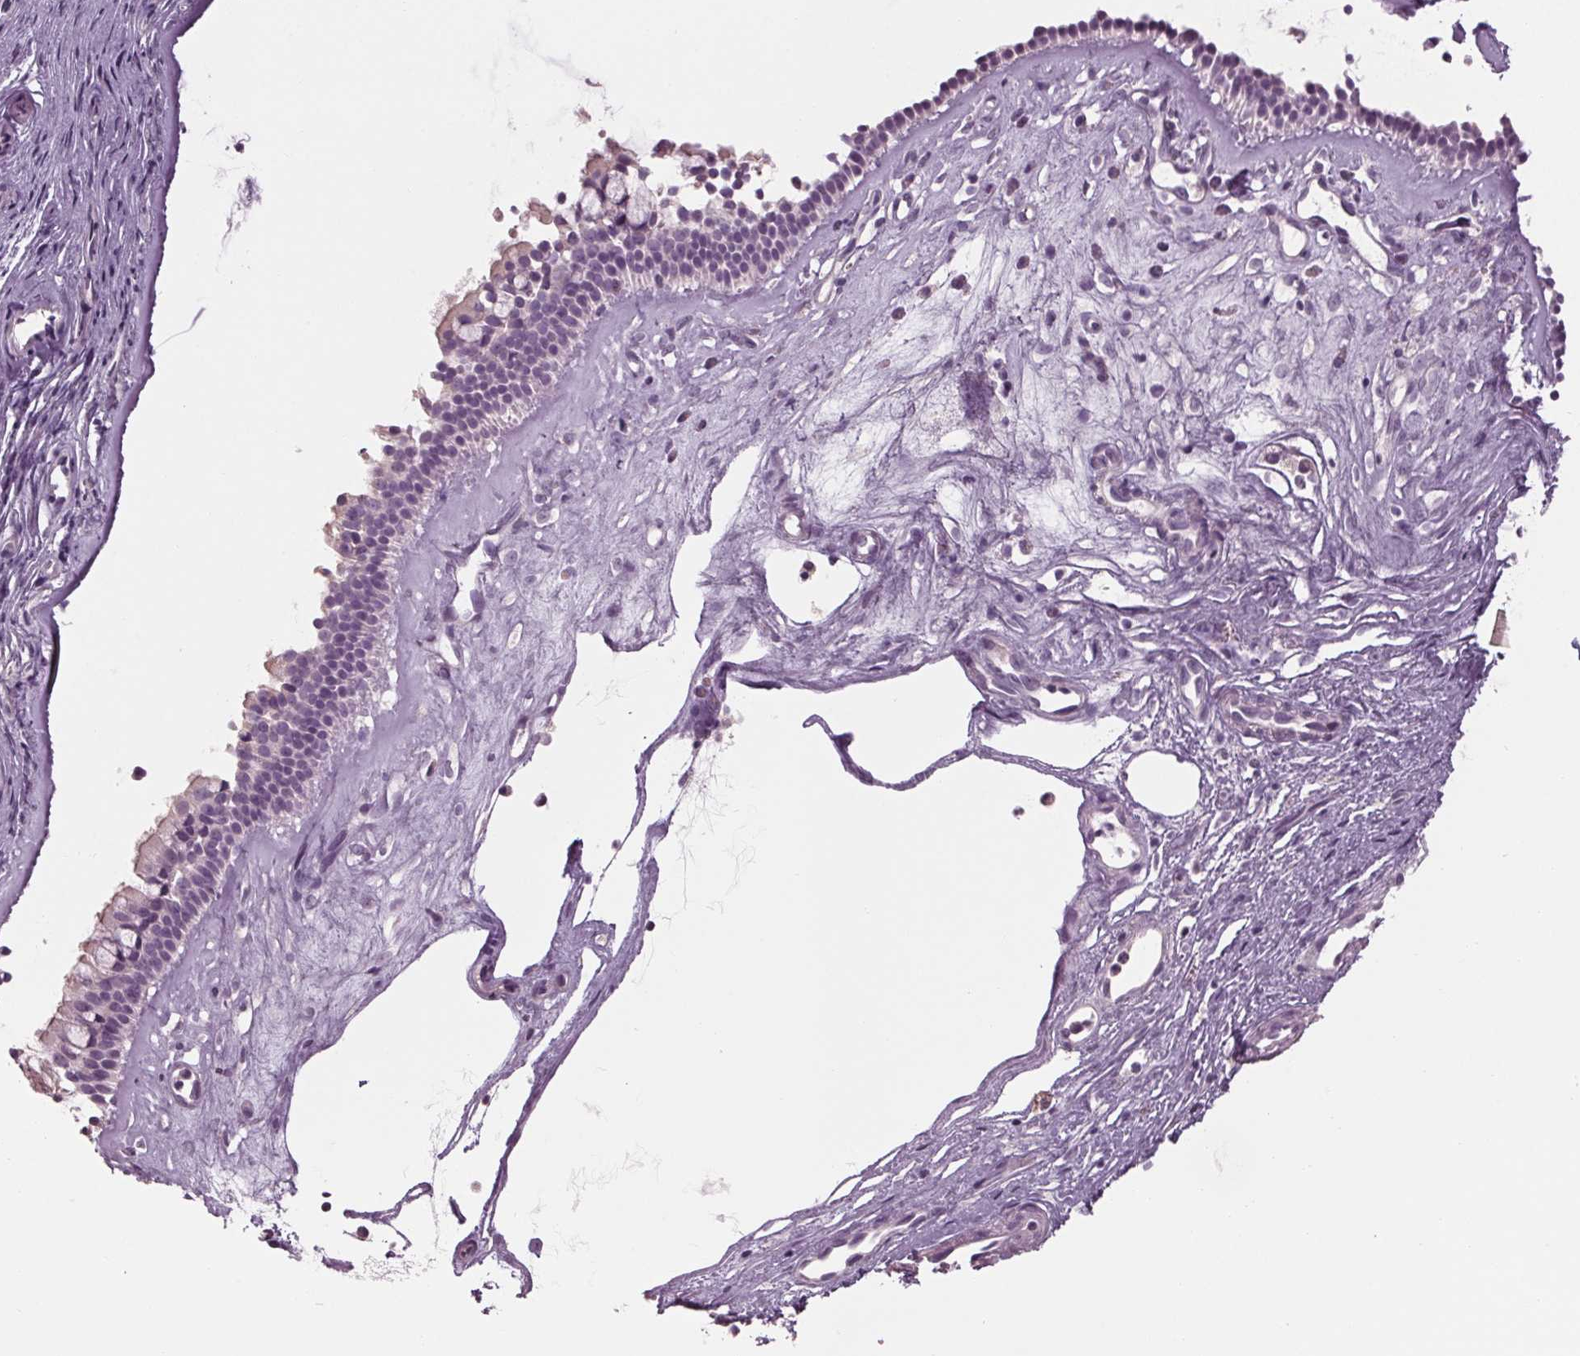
{"staining": {"intensity": "negative", "quantity": "none", "location": "none"}, "tissue": "nasopharynx", "cell_type": "Respiratory epithelial cells", "image_type": "normal", "snomed": [{"axis": "morphology", "description": "Normal tissue, NOS"}, {"axis": "topography", "description": "Nasopharynx"}], "caption": "Protein analysis of unremarkable nasopharynx shows no significant positivity in respiratory epithelial cells.", "gene": "TNNC2", "patient": {"sex": "female", "age": 52}}